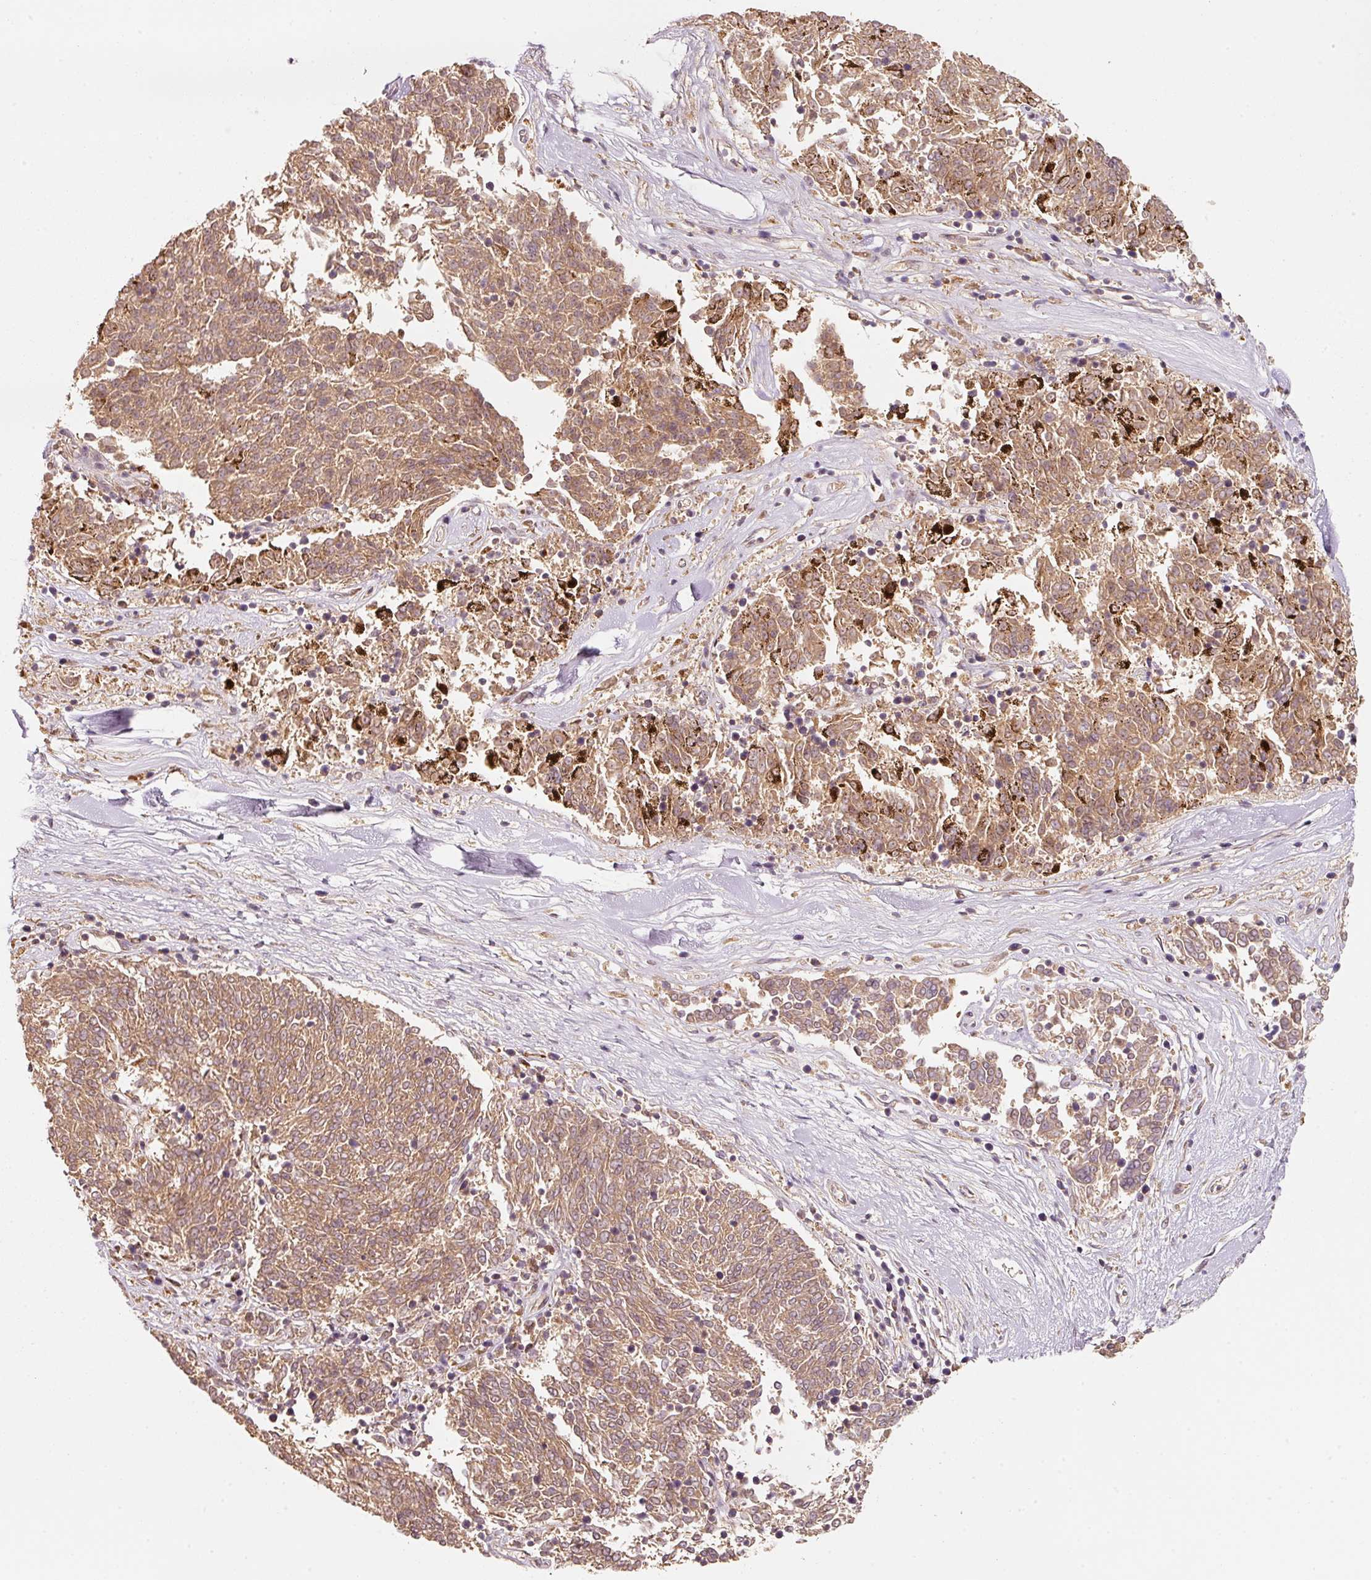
{"staining": {"intensity": "moderate", "quantity": ">75%", "location": "cytoplasmic/membranous"}, "tissue": "melanoma", "cell_type": "Tumor cells", "image_type": "cancer", "snomed": [{"axis": "morphology", "description": "Malignant melanoma, NOS"}, {"axis": "topography", "description": "Skin"}], "caption": "This is an image of immunohistochemistry staining of malignant melanoma, which shows moderate positivity in the cytoplasmic/membranous of tumor cells.", "gene": "RRAS2", "patient": {"sex": "female", "age": 72}}